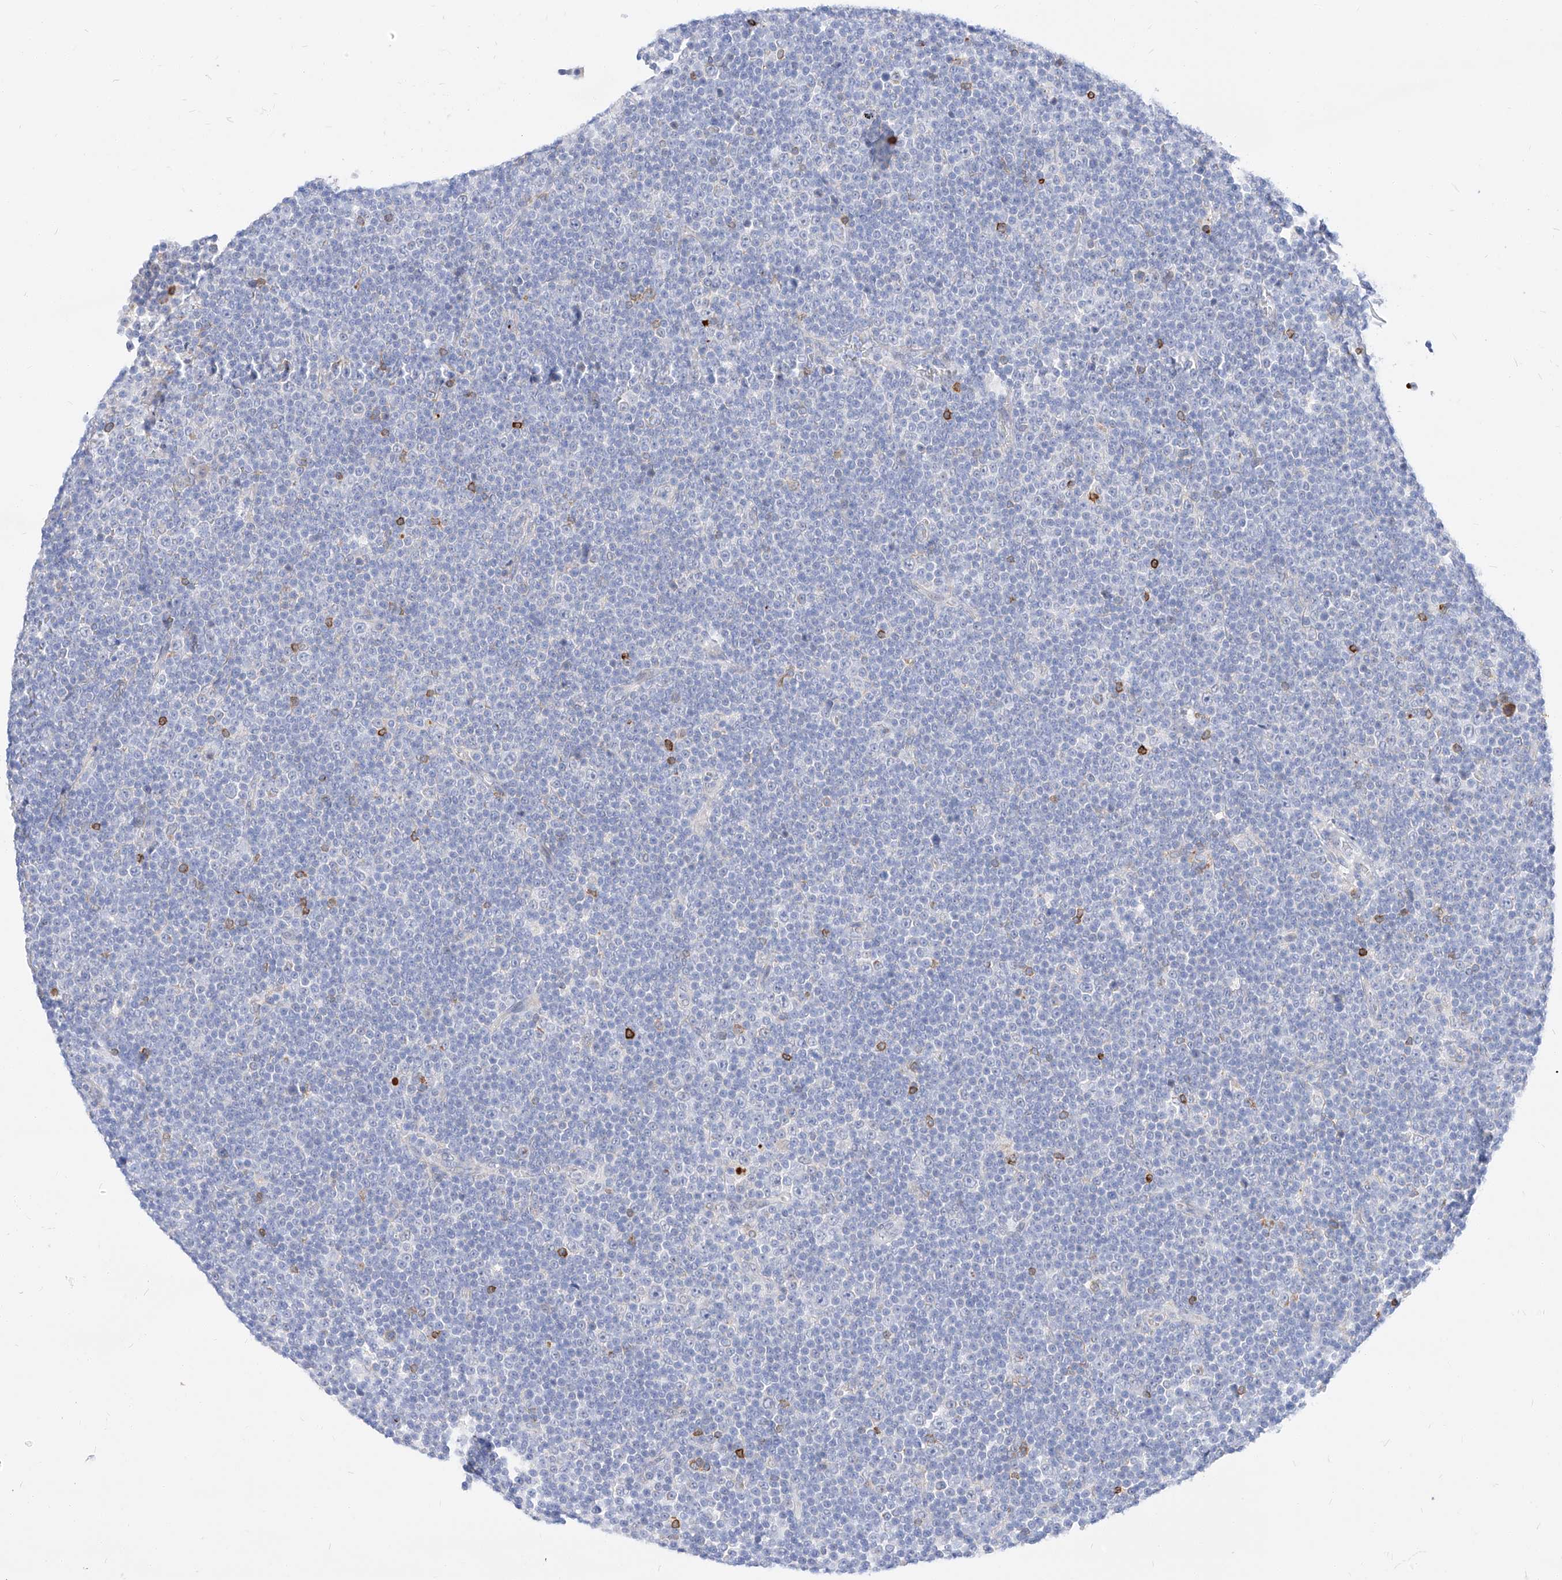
{"staining": {"intensity": "negative", "quantity": "none", "location": "none"}, "tissue": "lymphoma", "cell_type": "Tumor cells", "image_type": "cancer", "snomed": [{"axis": "morphology", "description": "Malignant lymphoma, non-Hodgkin's type, Low grade"}, {"axis": "topography", "description": "Lymph node"}], "caption": "Human lymphoma stained for a protein using immunohistochemistry (IHC) demonstrates no expression in tumor cells.", "gene": "MAP7", "patient": {"sex": "female", "age": 67}}